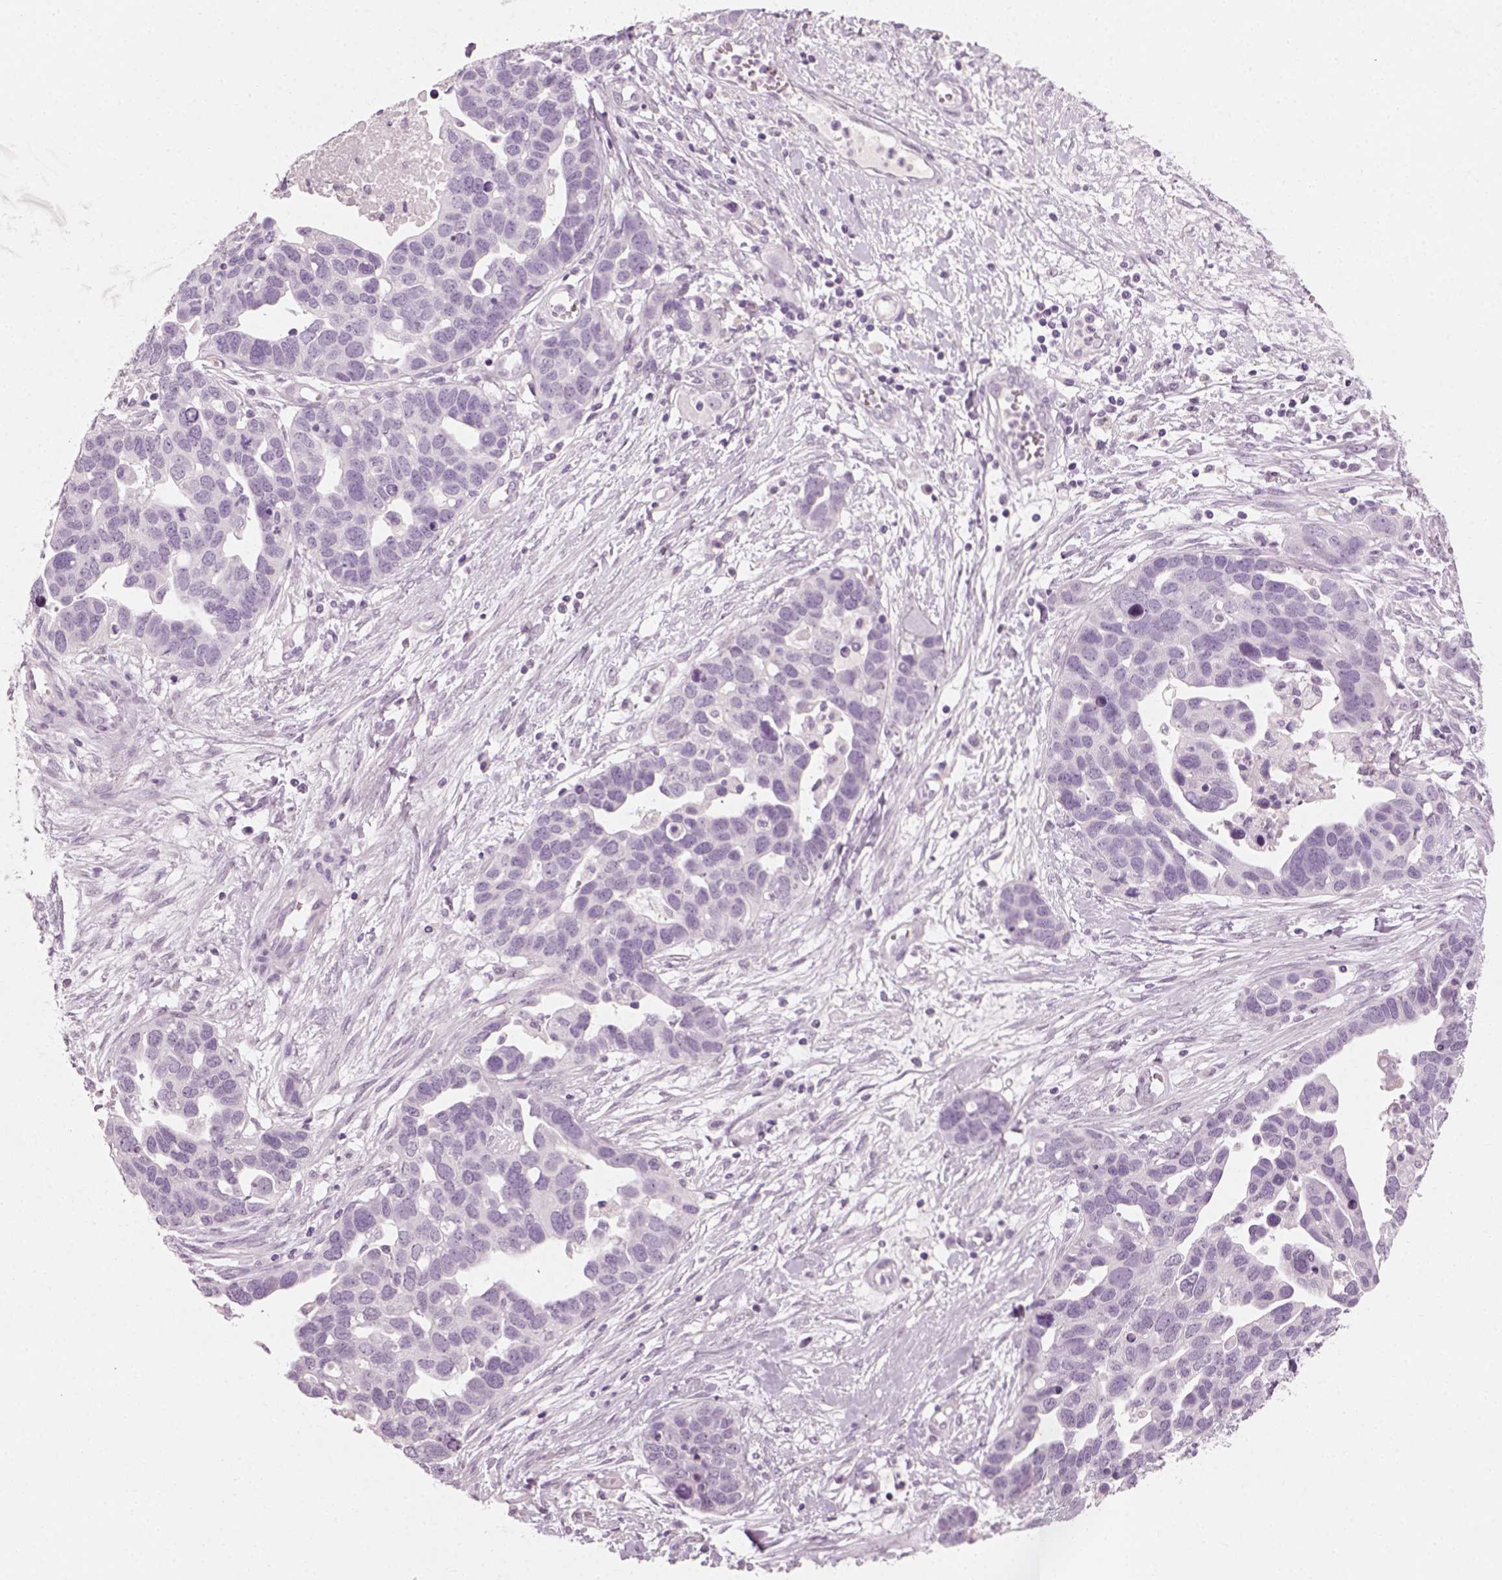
{"staining": {"intensity": "negative", "quantity": "none", "location": "none"}, "tissue": "ovarian cancer", "cell_type": "Tumor cells", "image_type": "cancer", "snomed": [{"axis": "morphology", "description": "Cystadenocarcinoma, serous, NOS"}, {"axis": "topography", "description": "Ovary"}], "caption": "A micrograph of ovarian serous cystadenocarcinoma stained for a protein exhibits no brown staining in tumor cells.", "gene": "TH", "patient": {"sex": "female", "age": 54}}